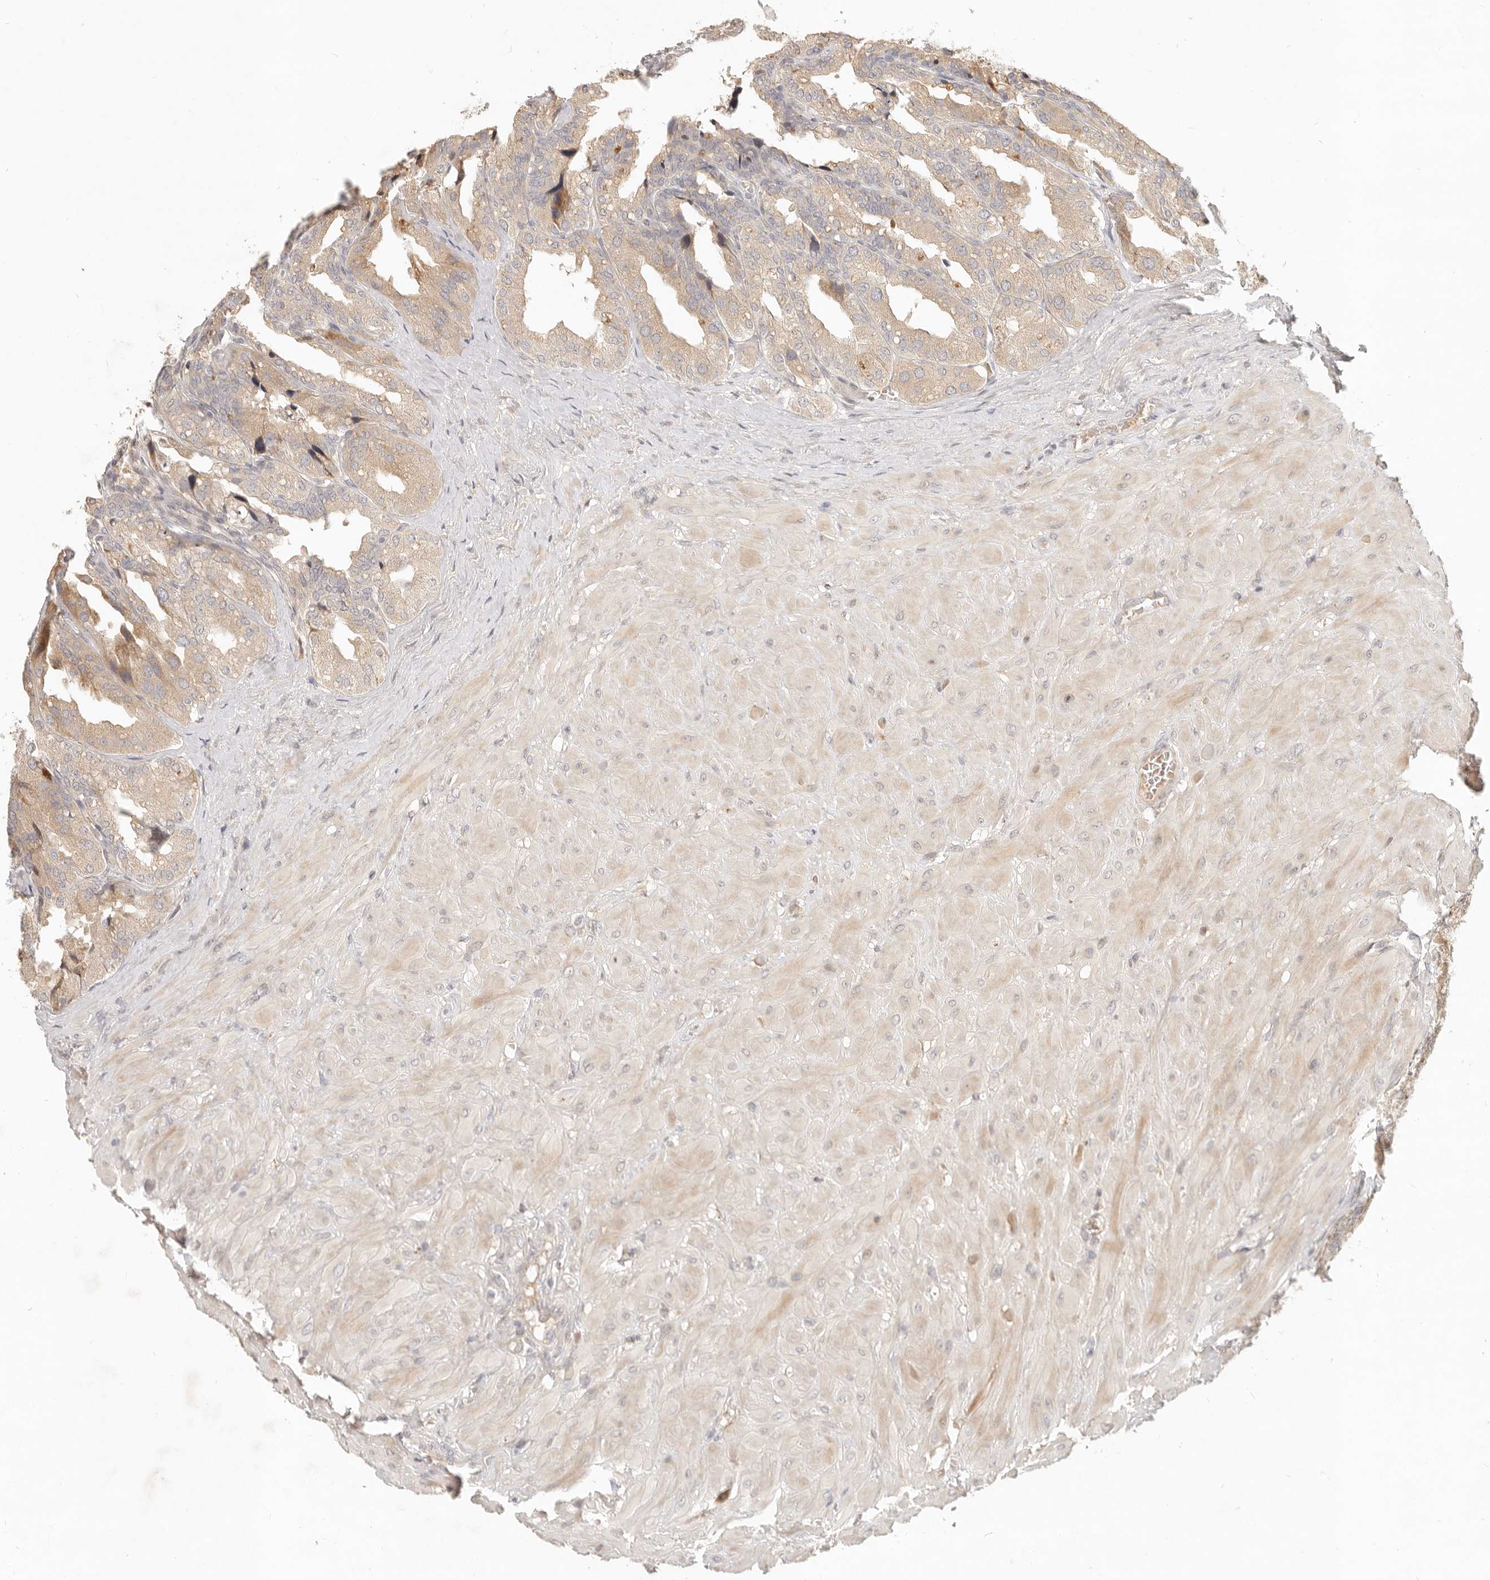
{"staining": {"intensity": "weak", "quantity": ">75%", "location": "cytoplasmic/membranous"}, "tissue": "seminal vesicle", "cell_type": "Glandular cells", "image_type": "normal", "snomed": [{"axis": "morphology", "description": "Normal tissue, NOS"}, {"axis": "topography", "description": "Prostate"}, {"axis": "topography", "description": "Seminal veicle"}], "caption": "DAB immunohistochemical staining of benign seminal vesicle reveals weak cytoplasmic/membranous protein staining in approximately >75% of glandular cells.", "gene": "UBXN11", "patient": {"sex": "male", "age": 51}}